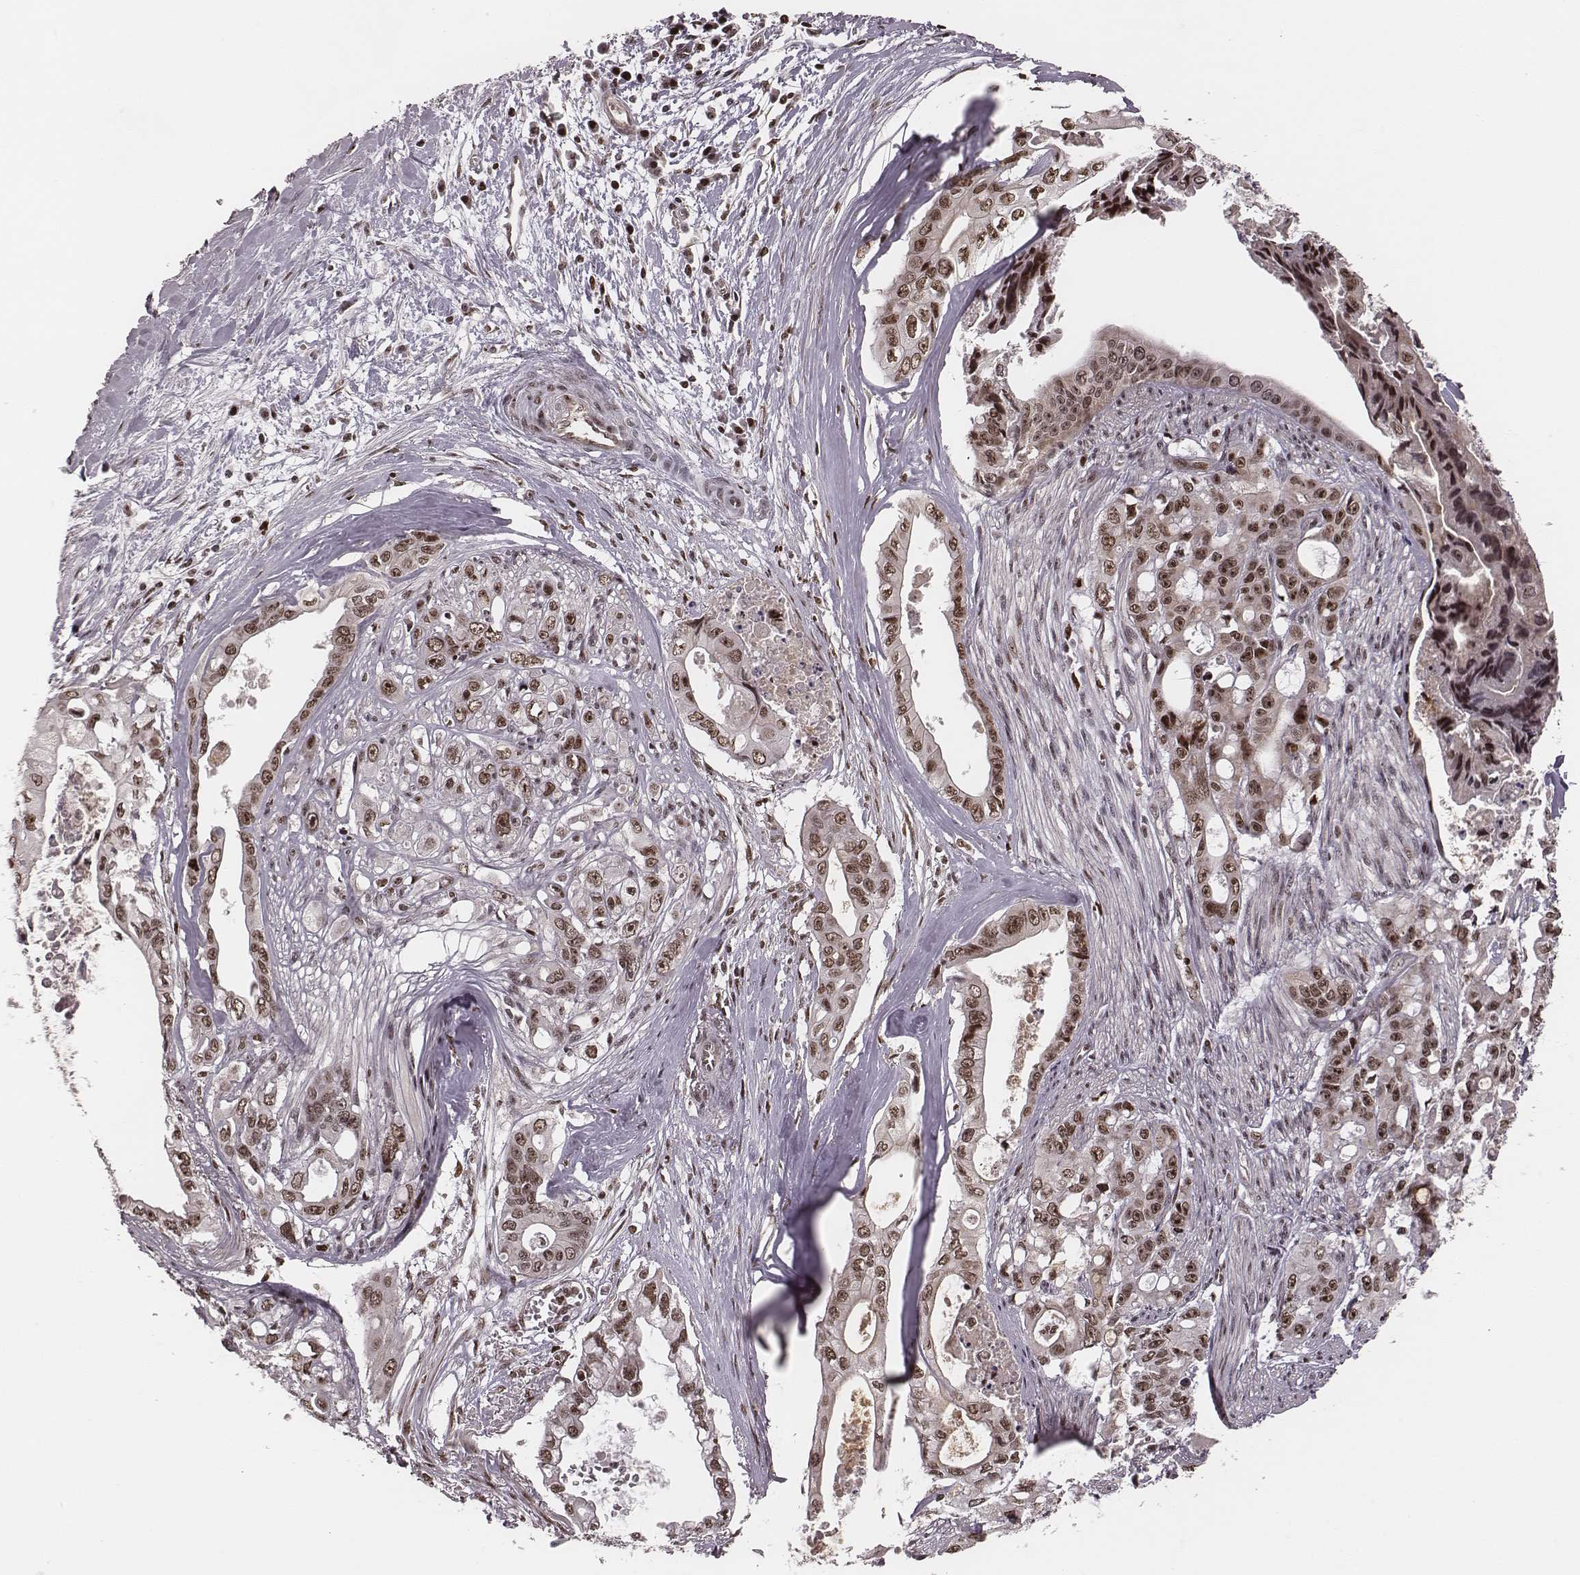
{"staining": {"intensity": "moderate", "quantity": "25%-75%", "location": "nuclear"}, "tissue": "pancreatic cancer", "cell_type": "Tumor cells", "image_type": "cancer", "snomed": [{"axis": "morphology", "description": "Adenocarcinoma, NOS"}, {"axis": "topography", "description": "Pancreas"}], "caption": "Protein staining of pancreatic cancer tissue shows moderate nuclear expression in approximately 25%-75% of tumor cells. The staining was performed using DAB, with brown indicating positive protein expression. Nuclei are stained blue with hematoxylin.", "gene": "VRK3", "patient": {"sex": "male", "age": 60}}